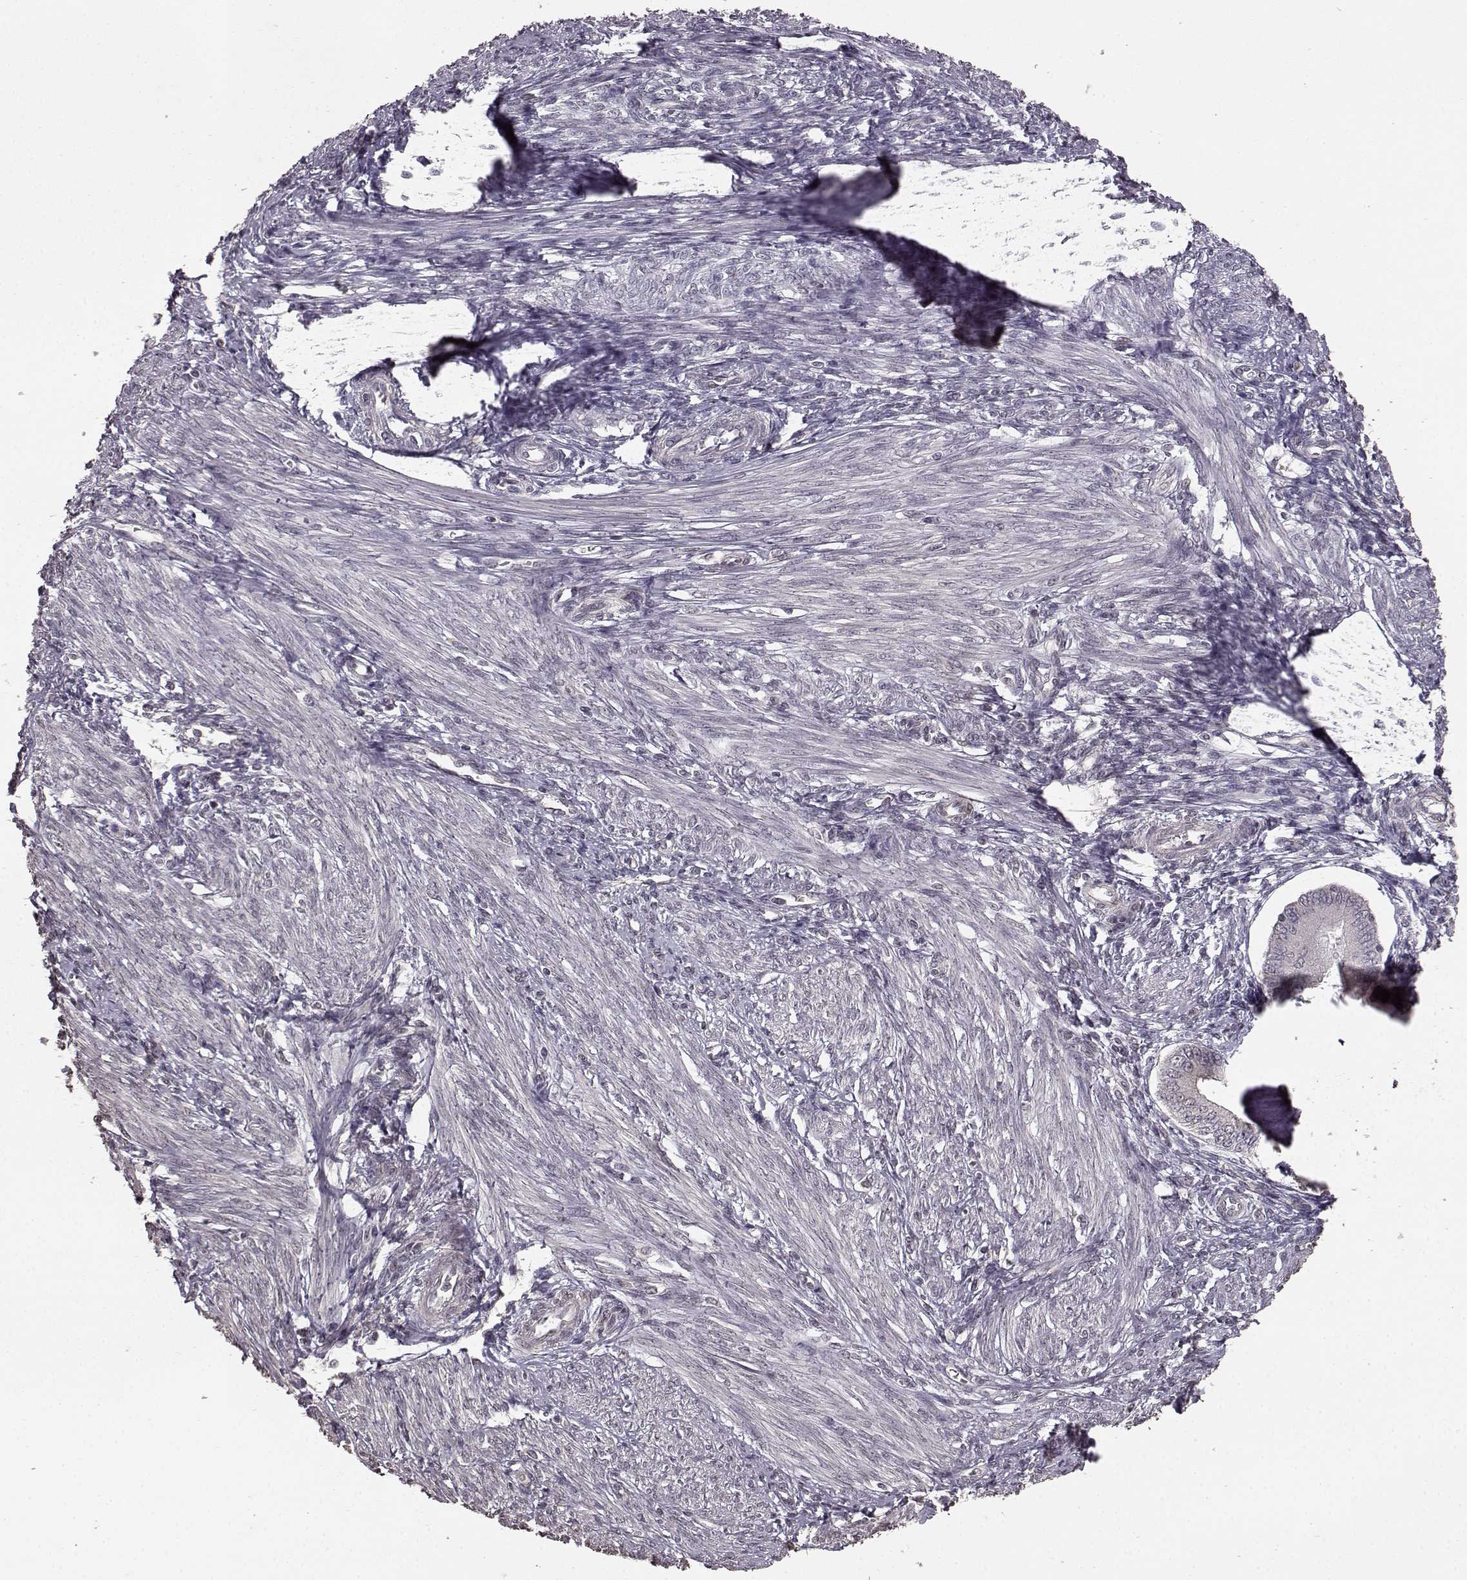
{"staining": {"intensity": "negative", "quantity": "none", "location": "none"}, "tissue": "endometrium", "cell_type": "Cells in endometrial stroma", "image_type": "normal", "snomed": [{"axis": "morphology", "description": "Normal tissue, NOS"}, {"axis": "topography", "description": "Endometrium"}], "caption": "Immunohistochemical staining of unremarkable endometrium shows no significant expression in cells in endometrial stroma.", "gene": "NTRK2", "patient": {"sex": "female", "age": 42}}